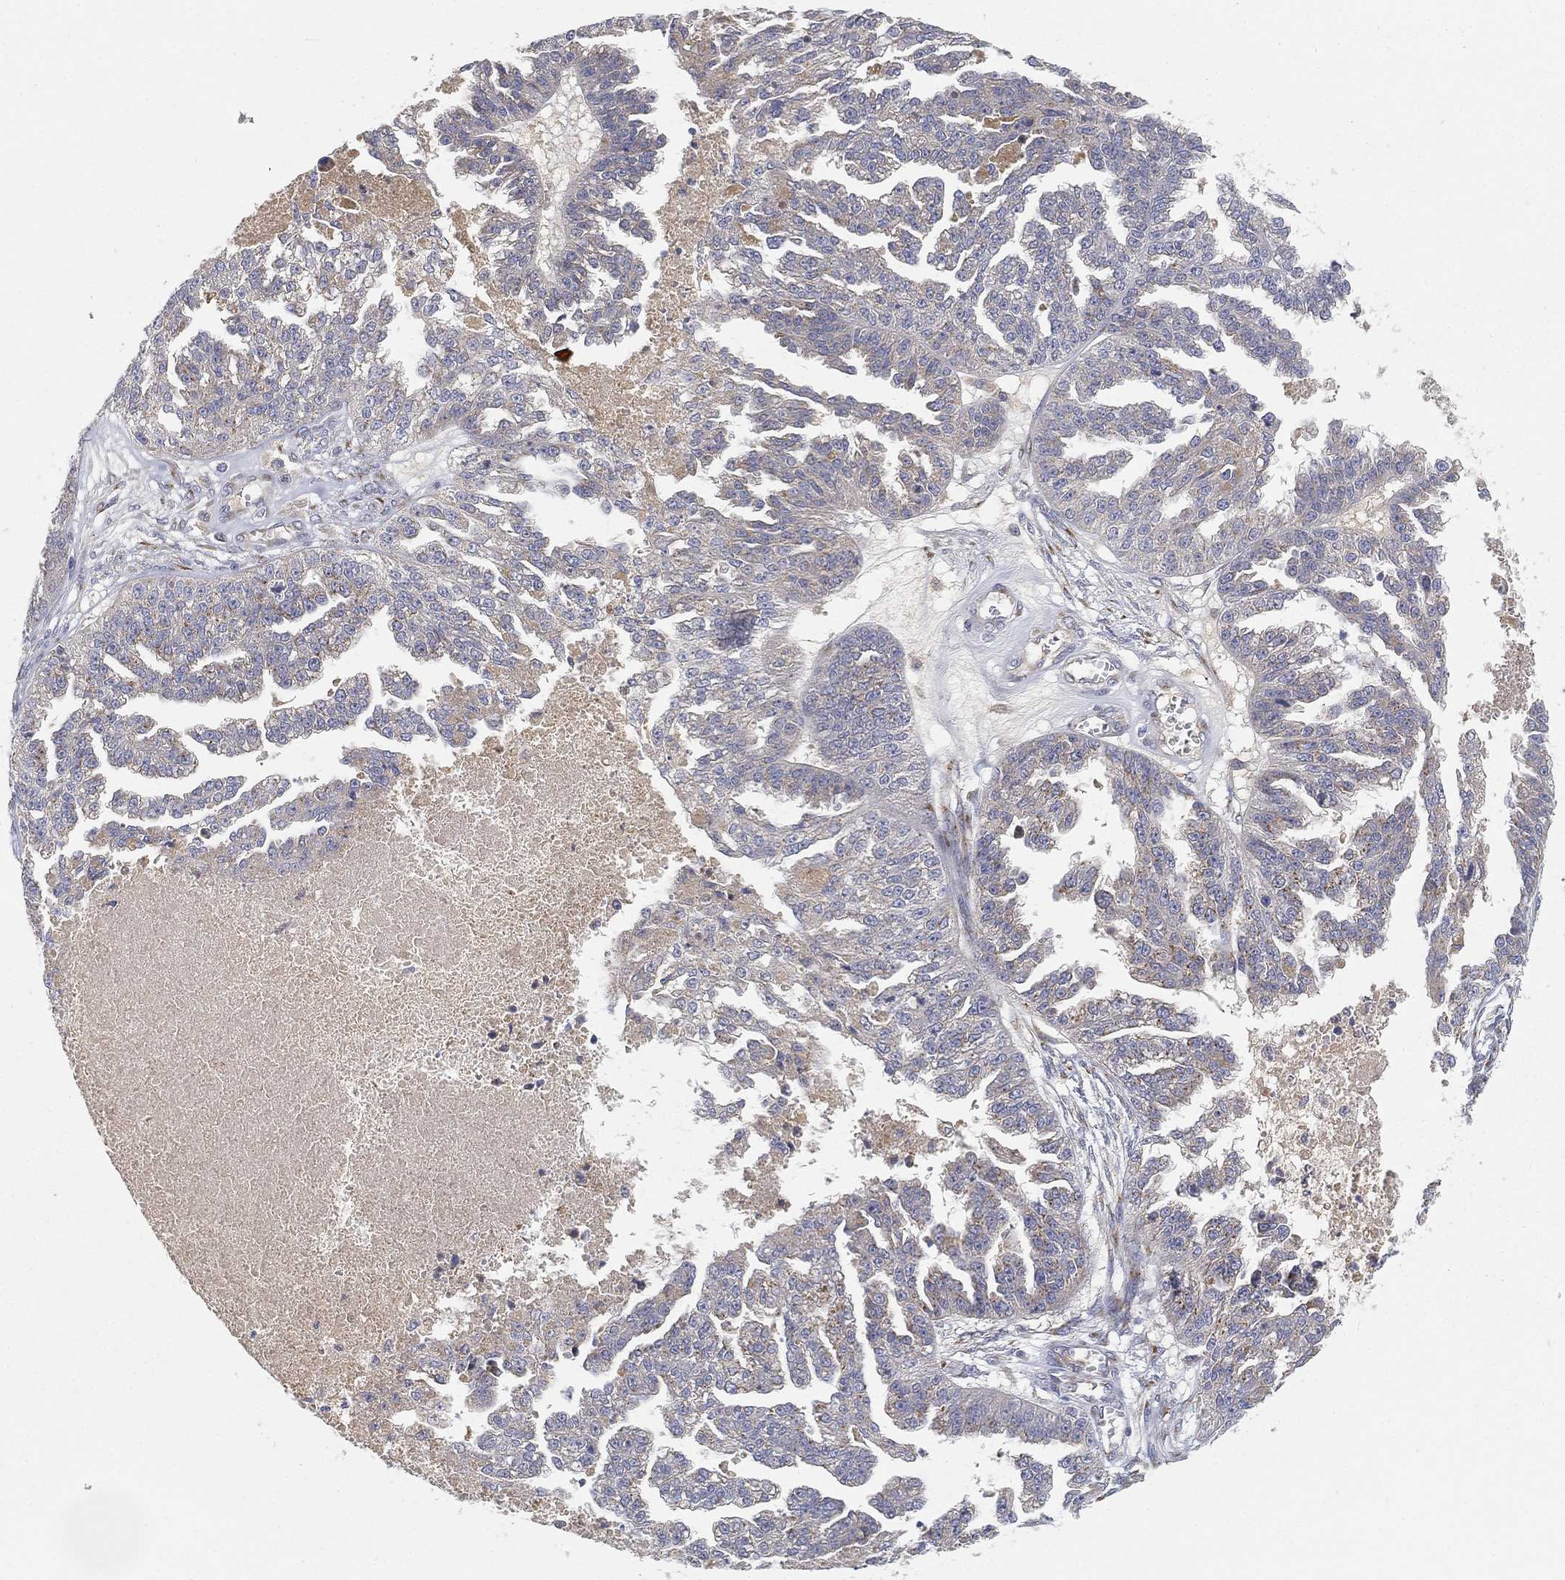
{"staining": {"intensity": "negative", "quantity": "none", "location": "none"}, "tissue": "ovarian cancer", "cell_type": "Tumor cells", "image_type": "cancer", "snomed": [{"axis": "morphology", "description": "Cystadenocarcinoma, serous, NOS"}, {"axis": "topography", "description": "Ovary"}], "caption": "Immunohistochemistry (IHC) of human ovarian serous cystadenocarcinoma displays no expression in tumor cells.", "gene": "CTSL", "patient": {"sex": "female", "age": 58}}